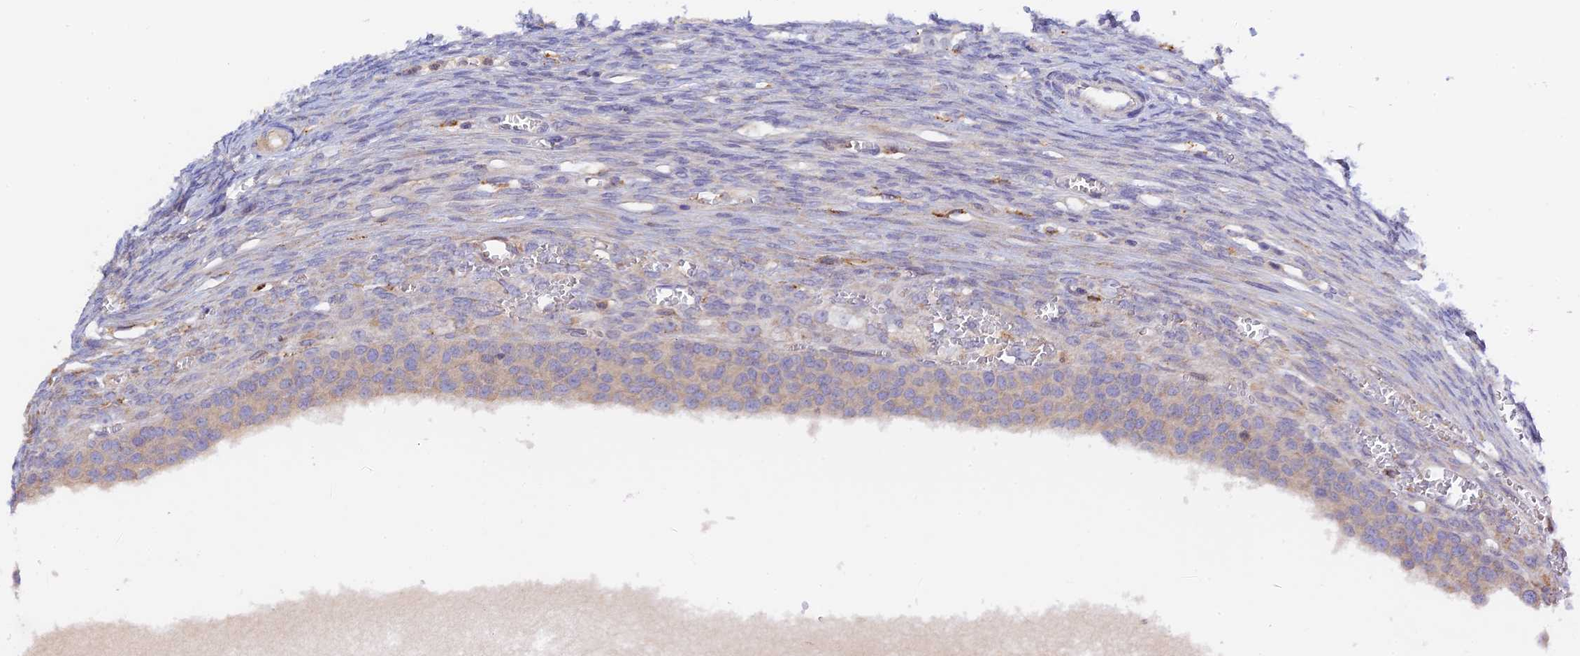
{"staining": {"intensity": "negative", "quantity": "none", "location": "none"}, "tissue": "ovary", "cell_type": "Ovarian stroma cells", "image_type": "normal", "snomed": [{"axis": "morphology", "description": "Normal tissue, NOS"}, {"axis": "topography", "description": "Ovary"}], "caption": "Immunohistochemistry micrograph of normal ovary: ovary stained with DAB reveals no significant protein positivity in ovarian stroma cells. The staining was performed using DAB to visualize the protein expression in brown, while the nuclei were stained in blue with hematoxylin (Magnification: 20x).", "gene": "RPGRIP1L", "patient": {"sex": "female", "age": 44}}